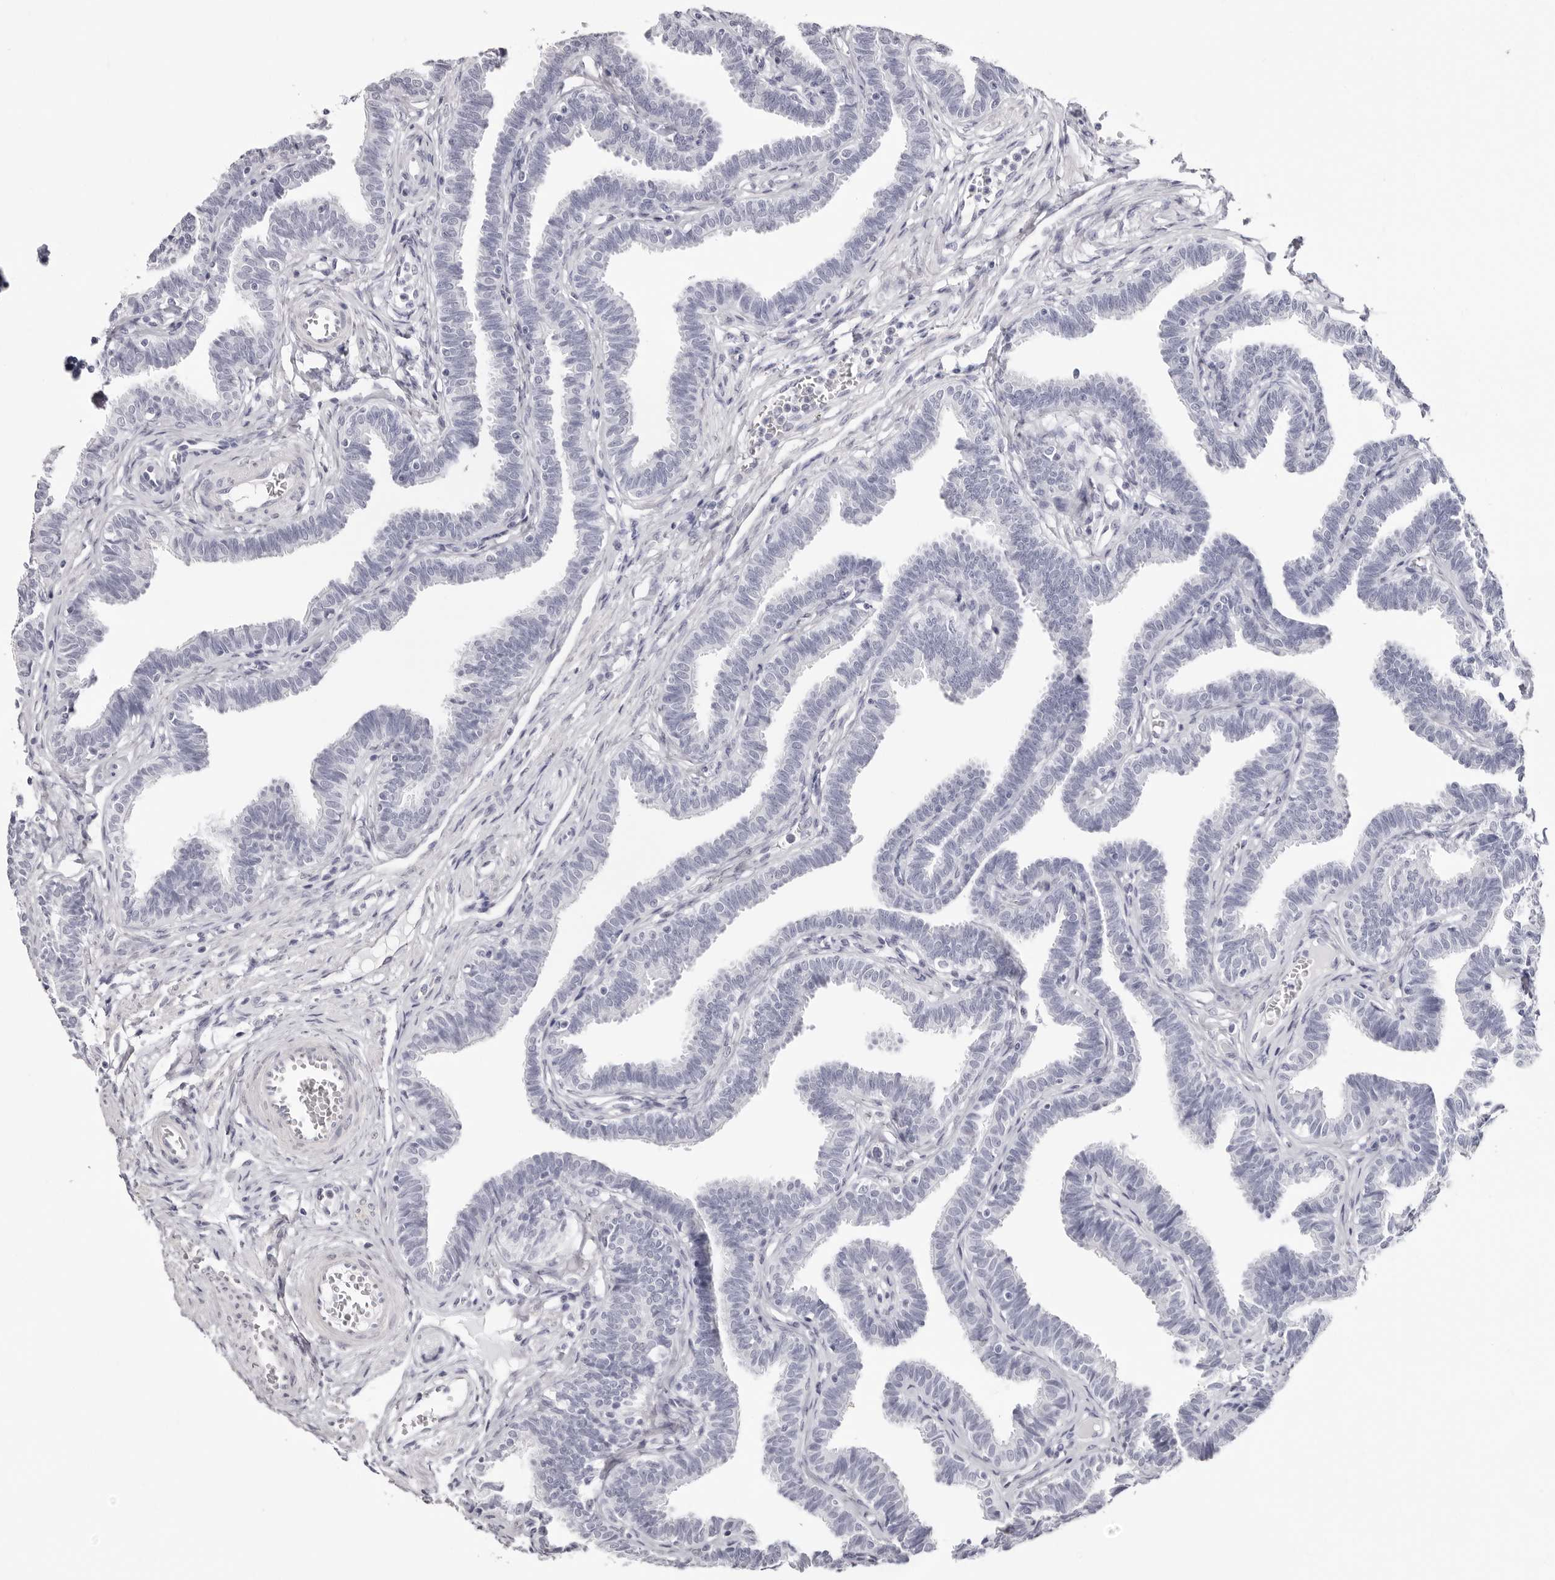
{"staining": {"intensity": "negative", "quantity": "none", "location": "none"}, "tissue": "fallopian tube", "cell_type": "Glandular cells", "image_type": "normal", "snomed": [{"axis": "morphology", "description": "Normal tissue, NOS"}, {"axis": "topography", "description": "Fallopian tube"}, {"axis": "topography", "description": "Ovary"}], "caption": "Immunohistochemistry micrograph of unremarkable fallopian tube: fallopian tube stained with DAB displays no significant protein expression in glandular cells. The staining was performed using DAB to visualize the protein expression in brown, while the nuclei were stained in blue with hematoxylin (Magnification: 20x).", "gene": "INSL3", "patient": {"sex": "female", "age": 23}}